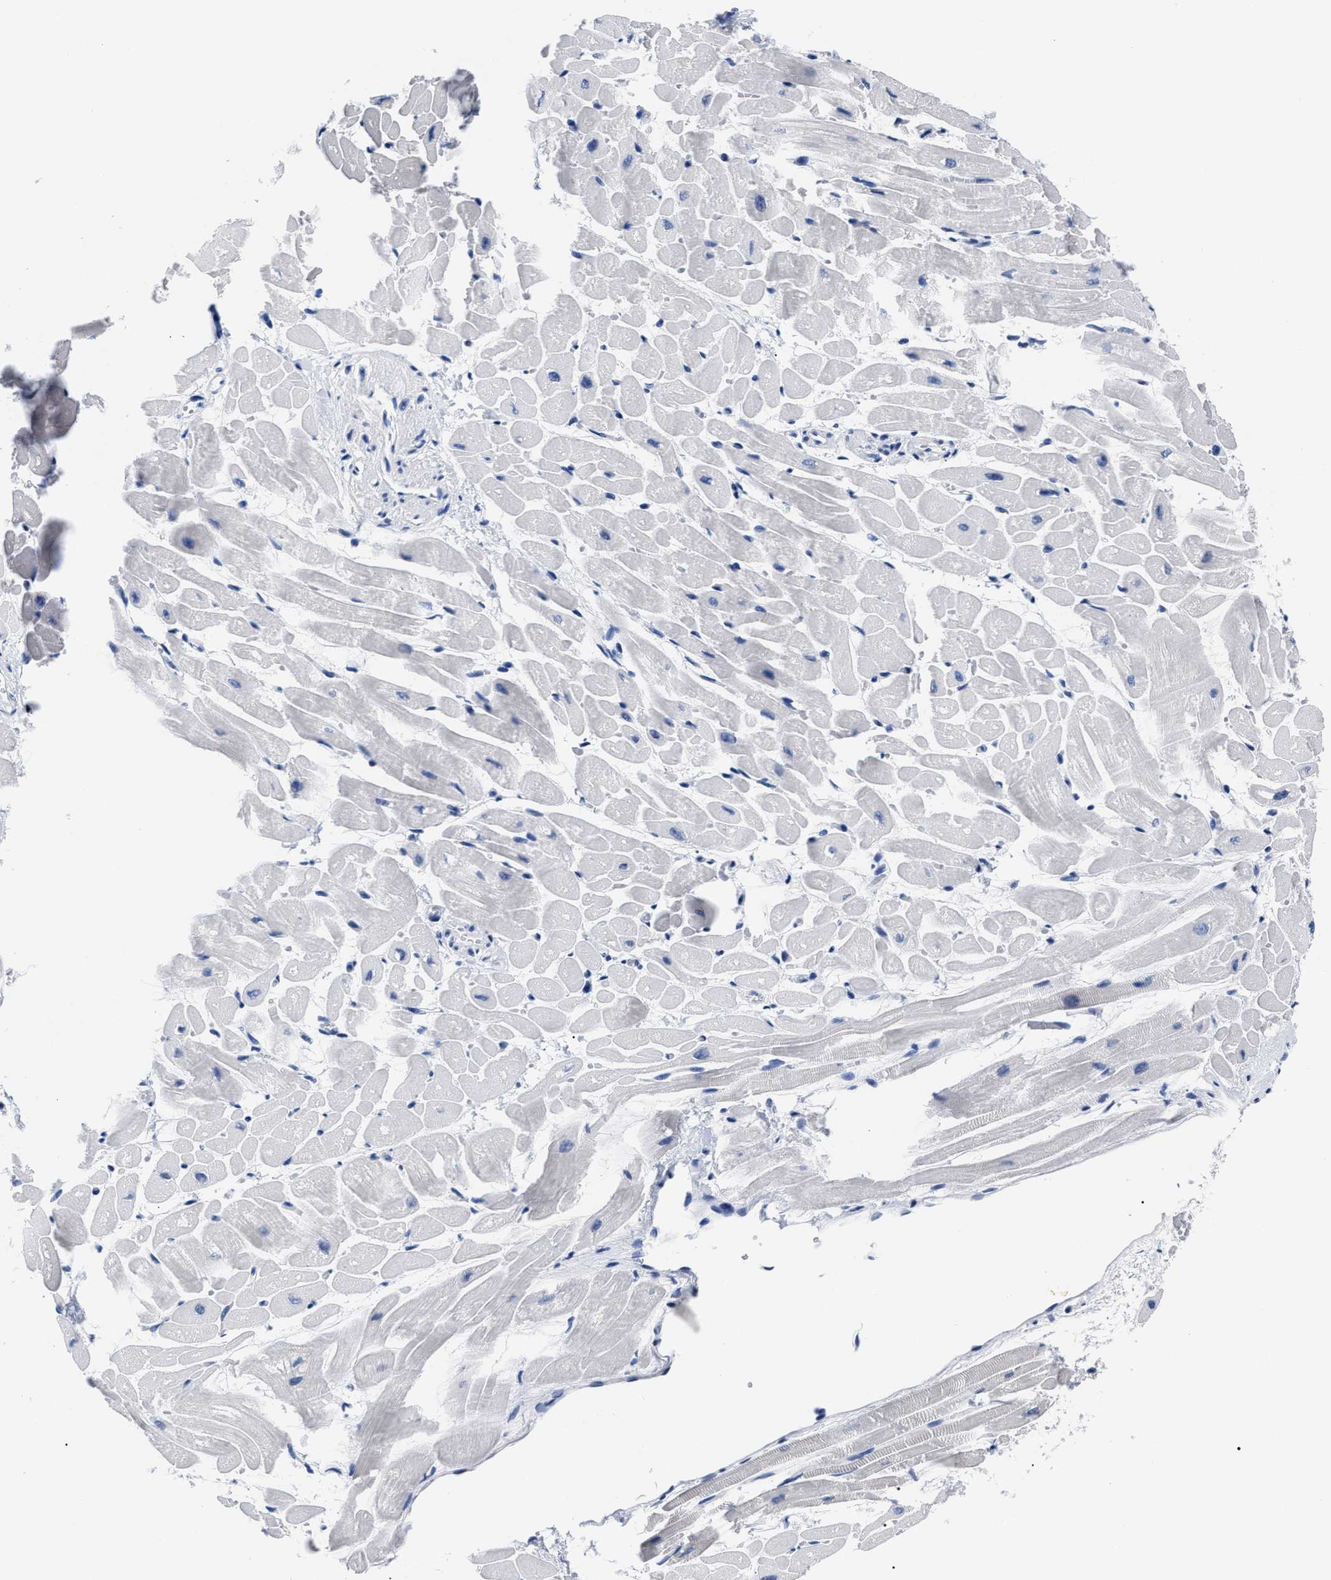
{"staining": {"intensity": "negative", "quantity": "none", "location": "none"}, "tissue": "heart muscle", "cell_type": "Cardiomyocytes", "image_type": "normal", "snomed": [{"axis": "morphology", "description": "Normal tissue, NOS"}, {"axis": "topography", "description": "Heart"}], "caption": "Human heart muscle stained for a protein using immunohistochemistry (IHC) exhibits no positivity in cardiomyocytes.", "gene": "ALPG", "patient": {"sex": "male", "age": 45}}